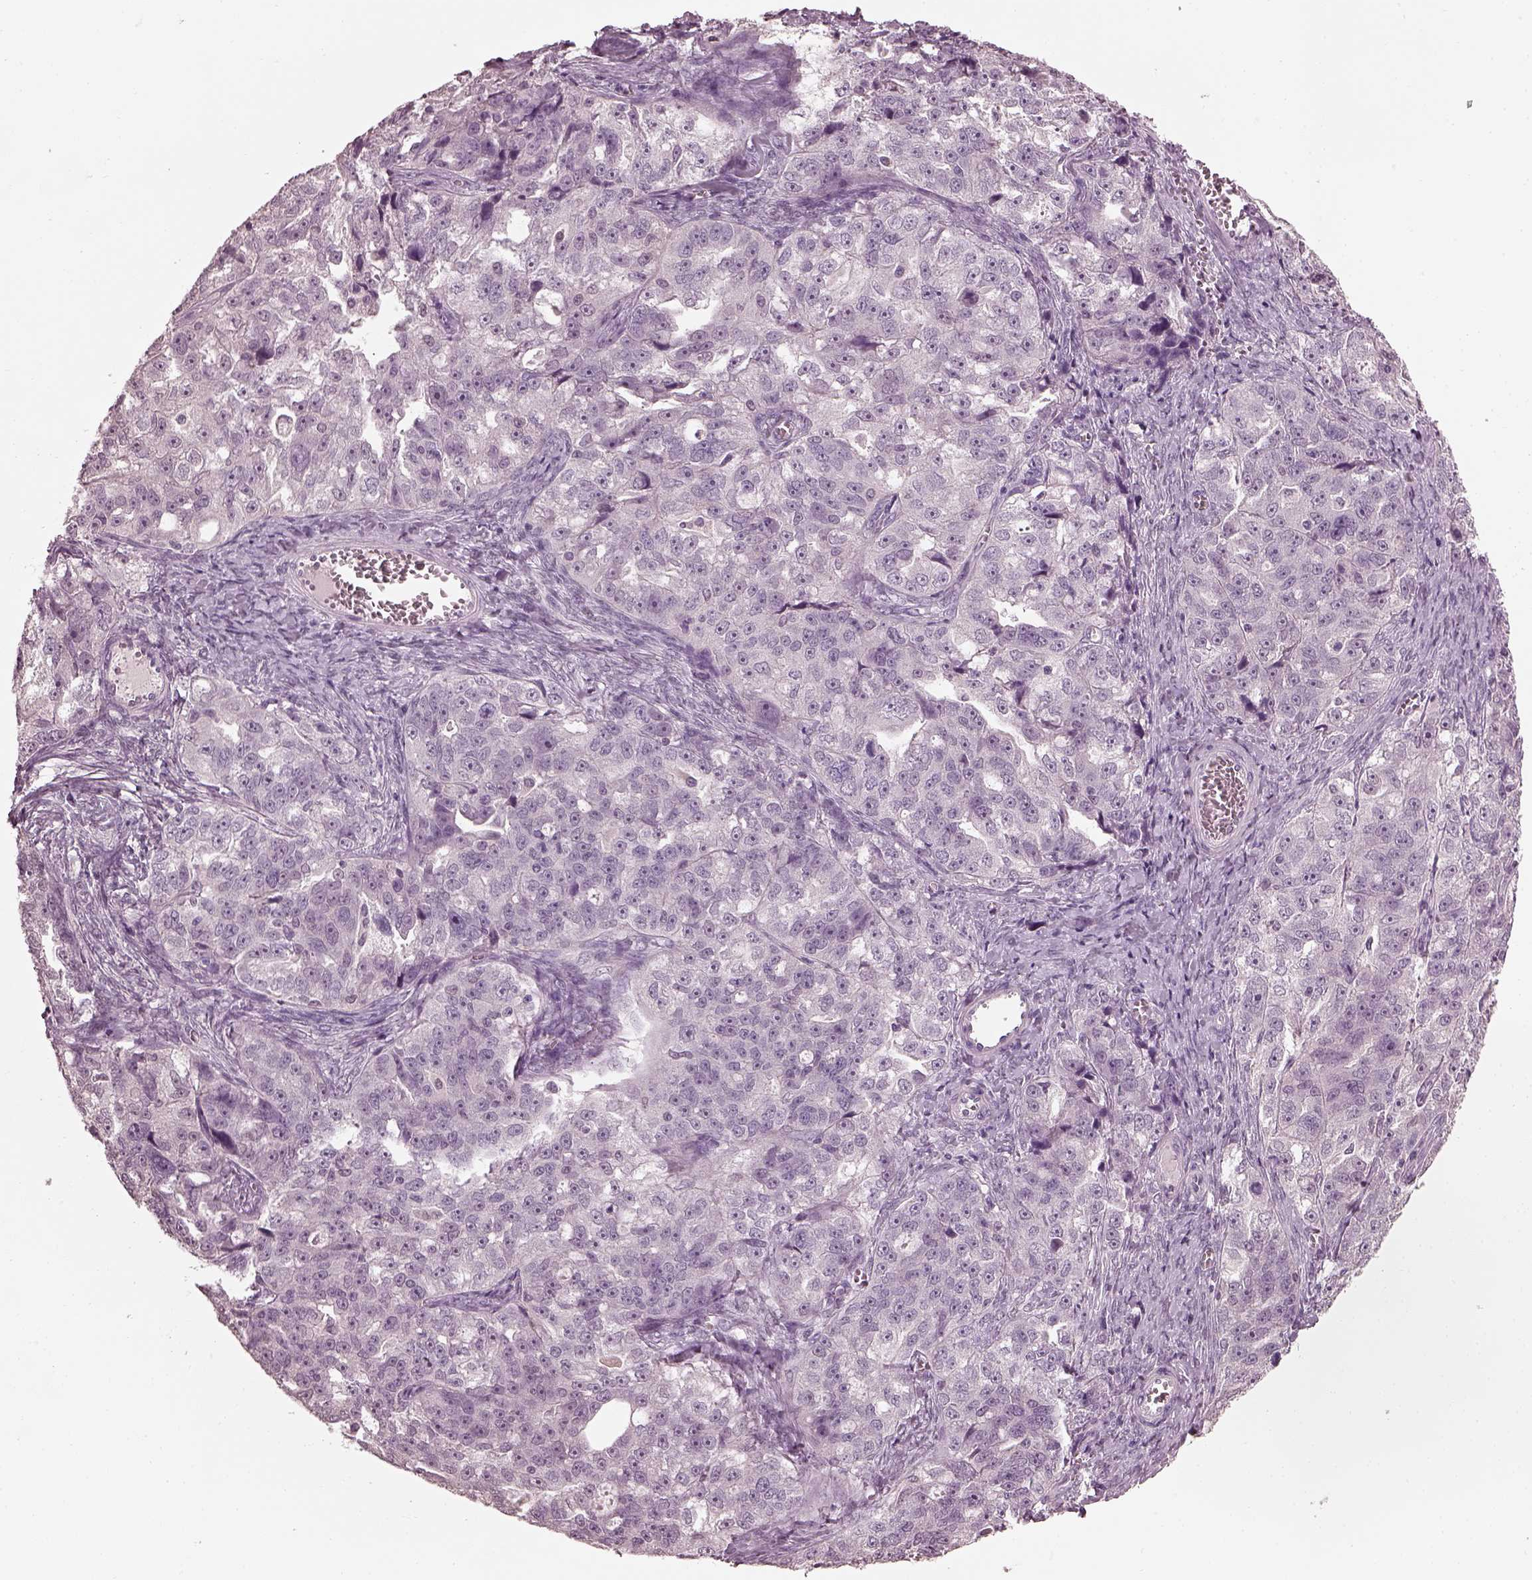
{"staining": {"intensity": "negative", "quantity": "none", "location": "none"}, "tissue": "ovarian cancer", "cell_type": "Tumor cells", "image_type": "cancer", "snomed": [{"axis": "morphology", "description": "Cystadenocarcinoma, serous, NOS"}, {"axis": "topography", "description": "Ovary"}], "caption": "Ovarian serous cystadenocarcinoma was stained to show a protein in brown. There is no significant staining in tumor cells.", "gene": "TSKS", "patient": {"sex": "female", "age": 51}}